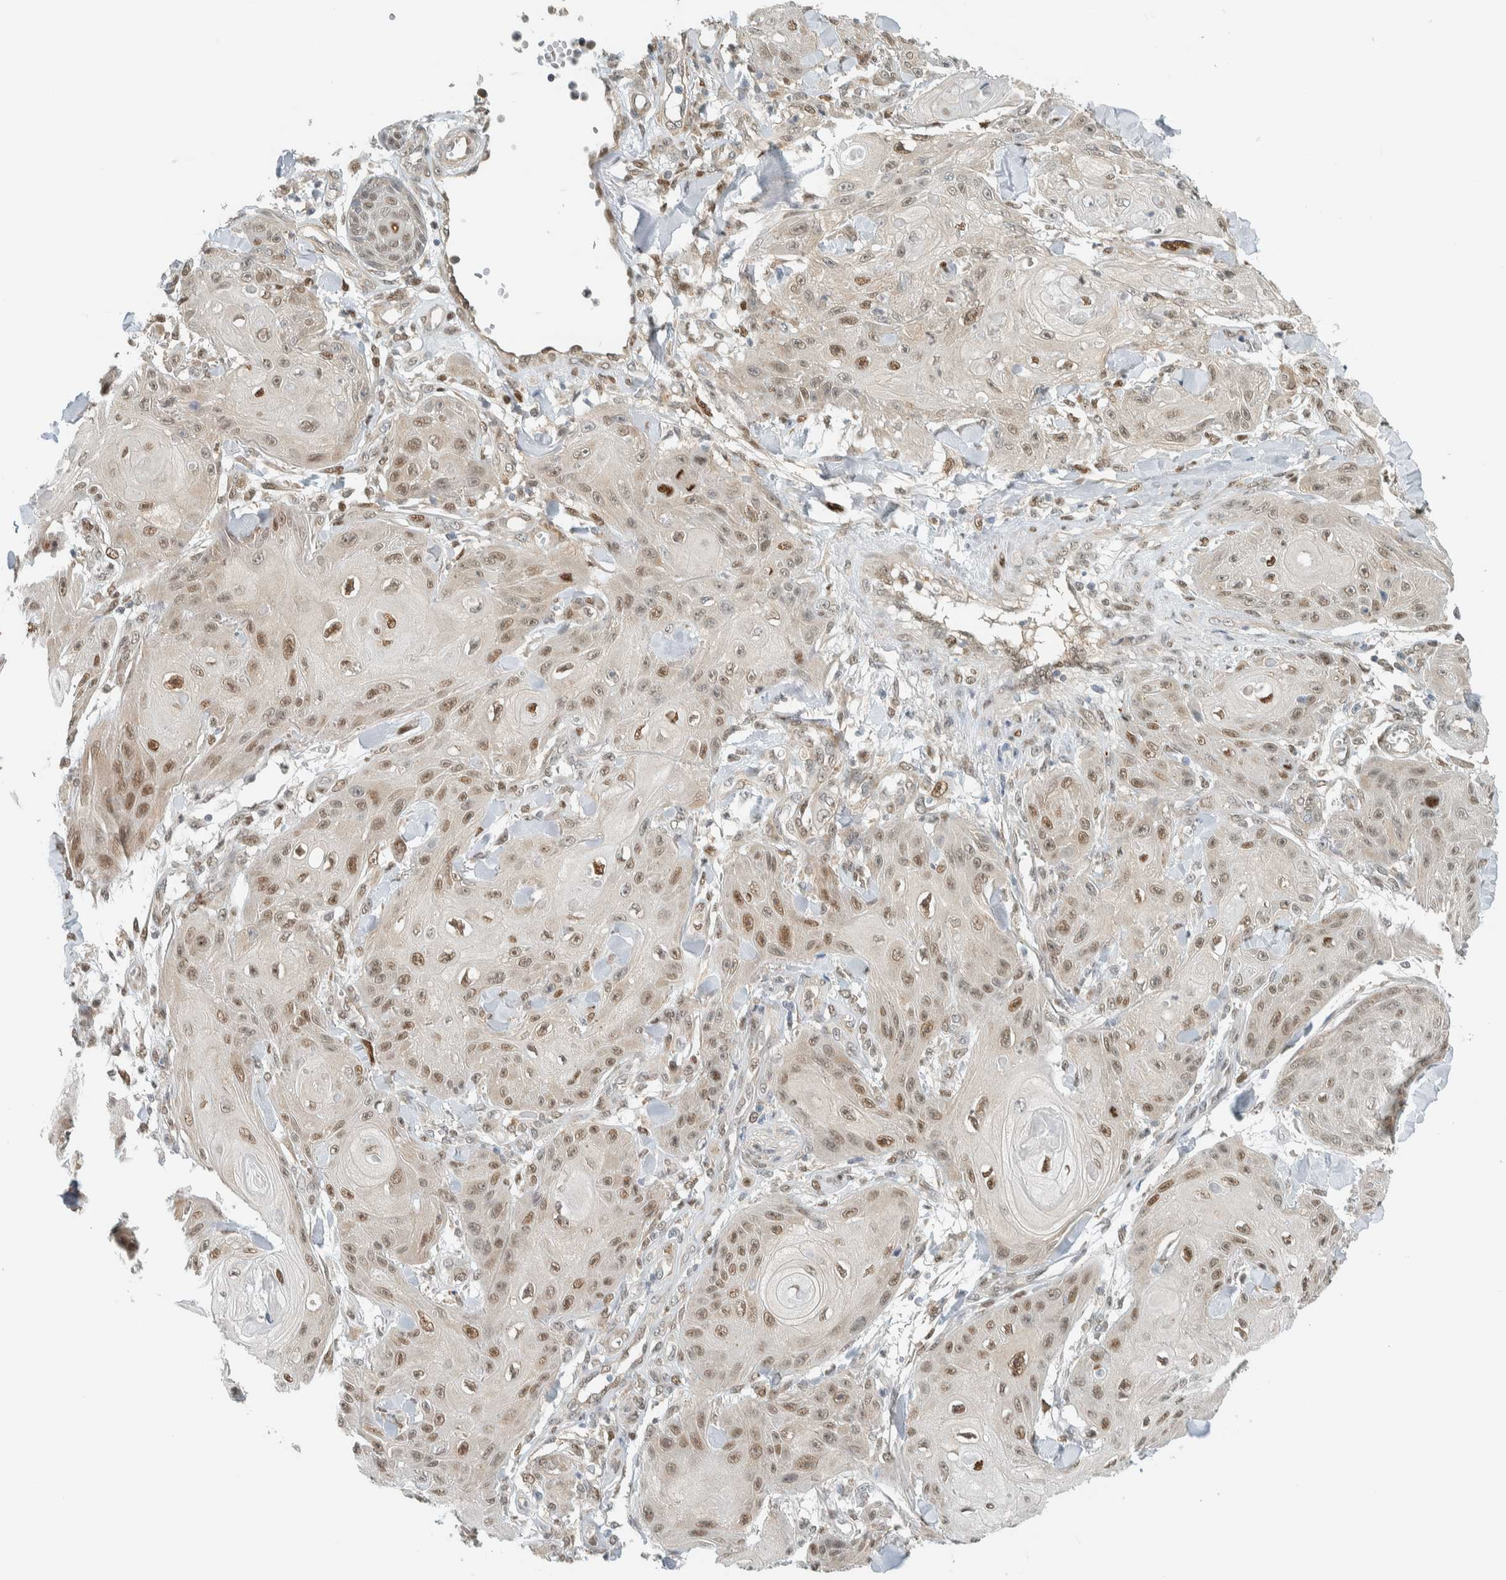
{"staining": {"intensity": "moderate", "quantity": ">75%", "location": "nuclear"}, "tissue": "skin cancer", "cell_type": "Tumor cells", "image_type": "cancer", "snomed": [{"axis": "morphology", "description": "Squamous cell carcinoma, NOS"}, {"axis": "topography", "description": "Skin"}], "caption": "Tumor cells display medium levels of moderate nuclear positivity in about >75% of cells in human squamous cell carcinoma (skin).", "gene": "TFE3", "patient": {"sex": "male", "age": 74}}